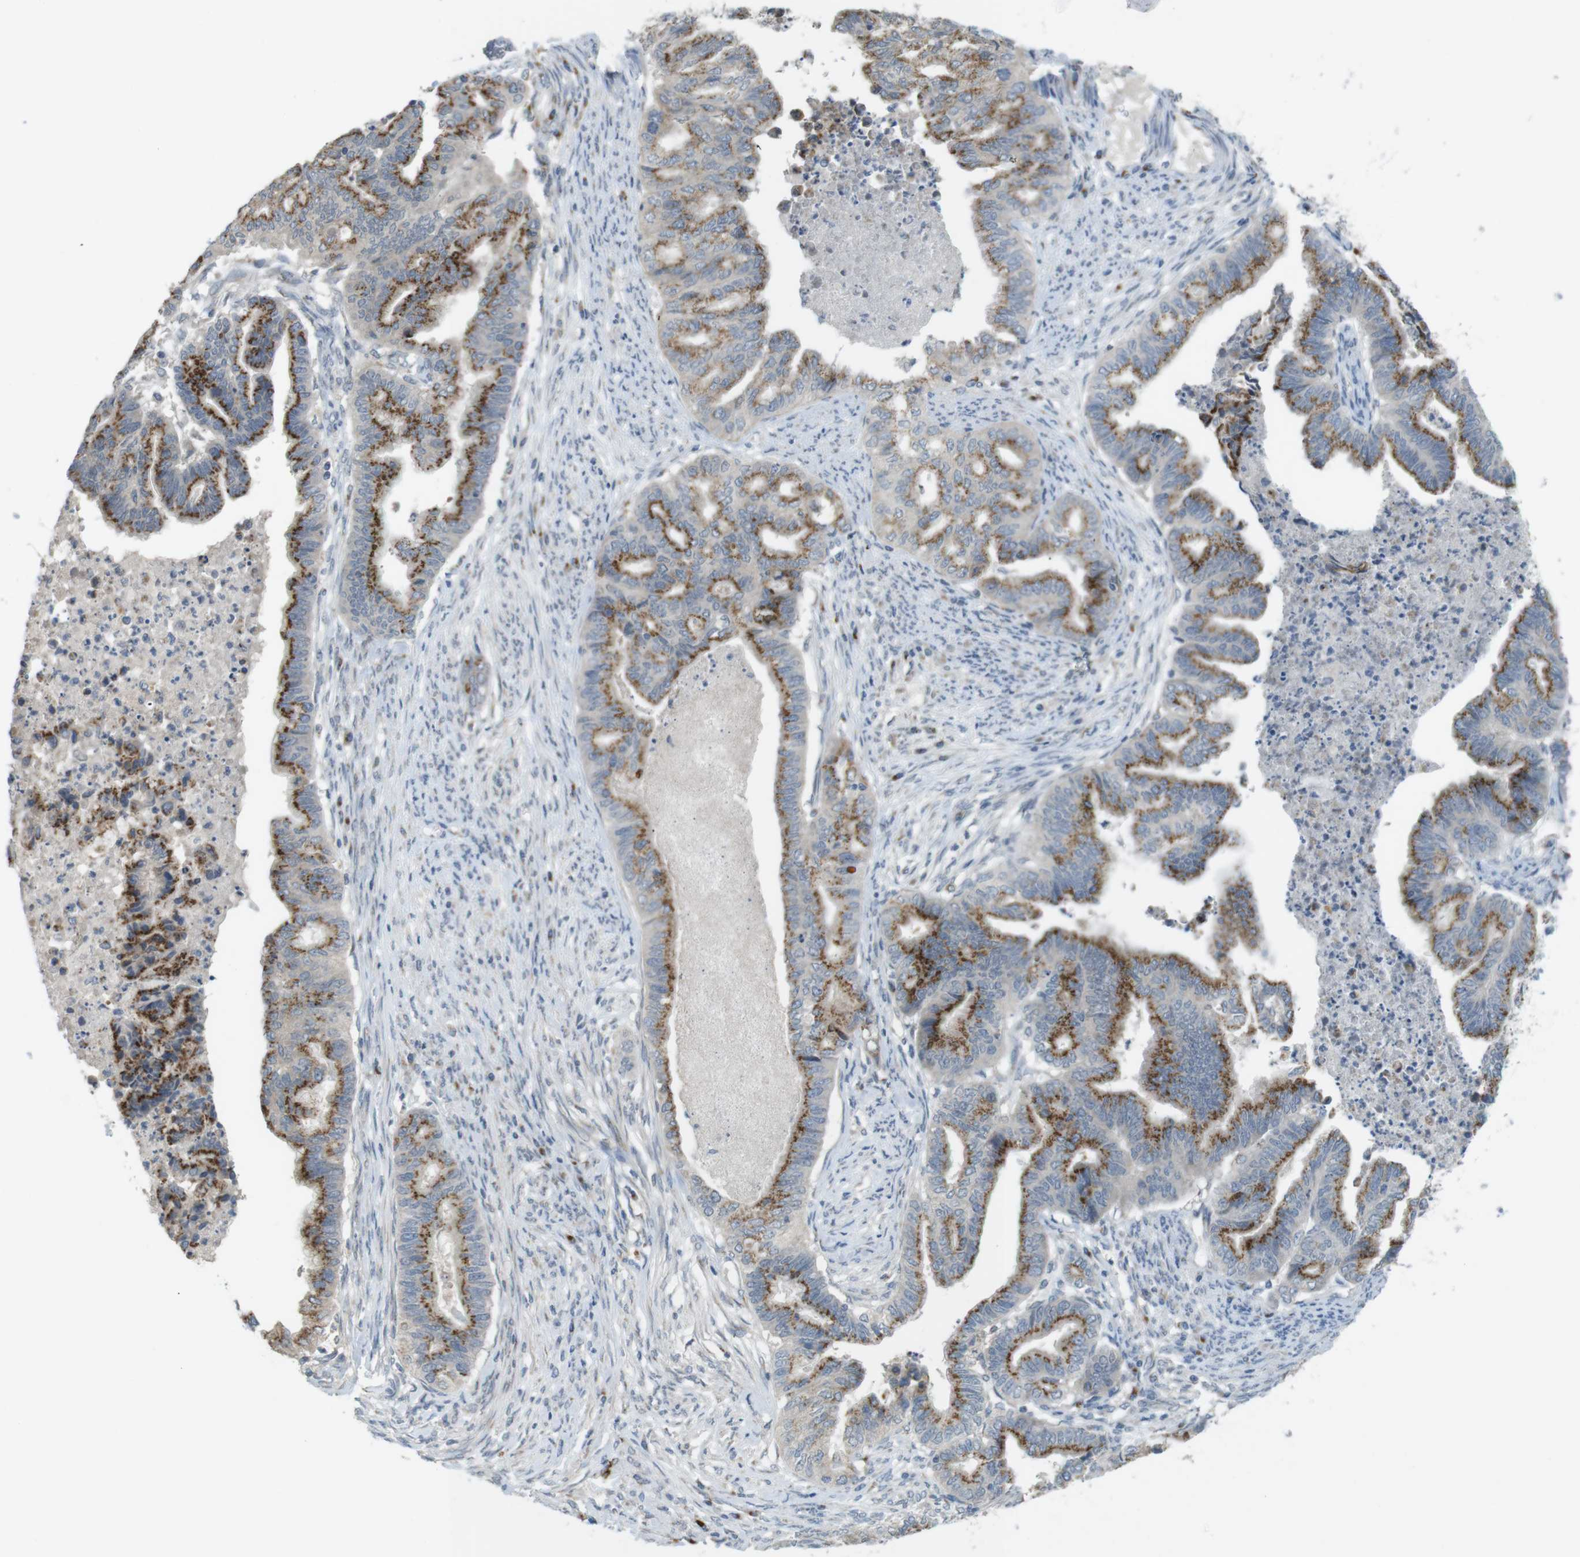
{"staining": {"intensity": "moderate", "quantity": ">75%", "location": "cytoplasmic/membranous"}, "tissue": "endometrial cancer", "cell_type": "Tumor cells", "image_type": "cancer", "snomed": [{"axis": "morphology", "description": "Adenocarcinoma, NOS"}, {"axis": "topography", "description": "Endometrium"}], "caption": "IHC (DAB (3,3'-diaminobenzidine)) staining of adenocarcinoma (endometrial) demonstrates moderate cytoplasmic/membranous protein staining in approximately >75% of tumor cells.", "gene": "YIPF3", "patient": {"sex": "female", "age": 79}}